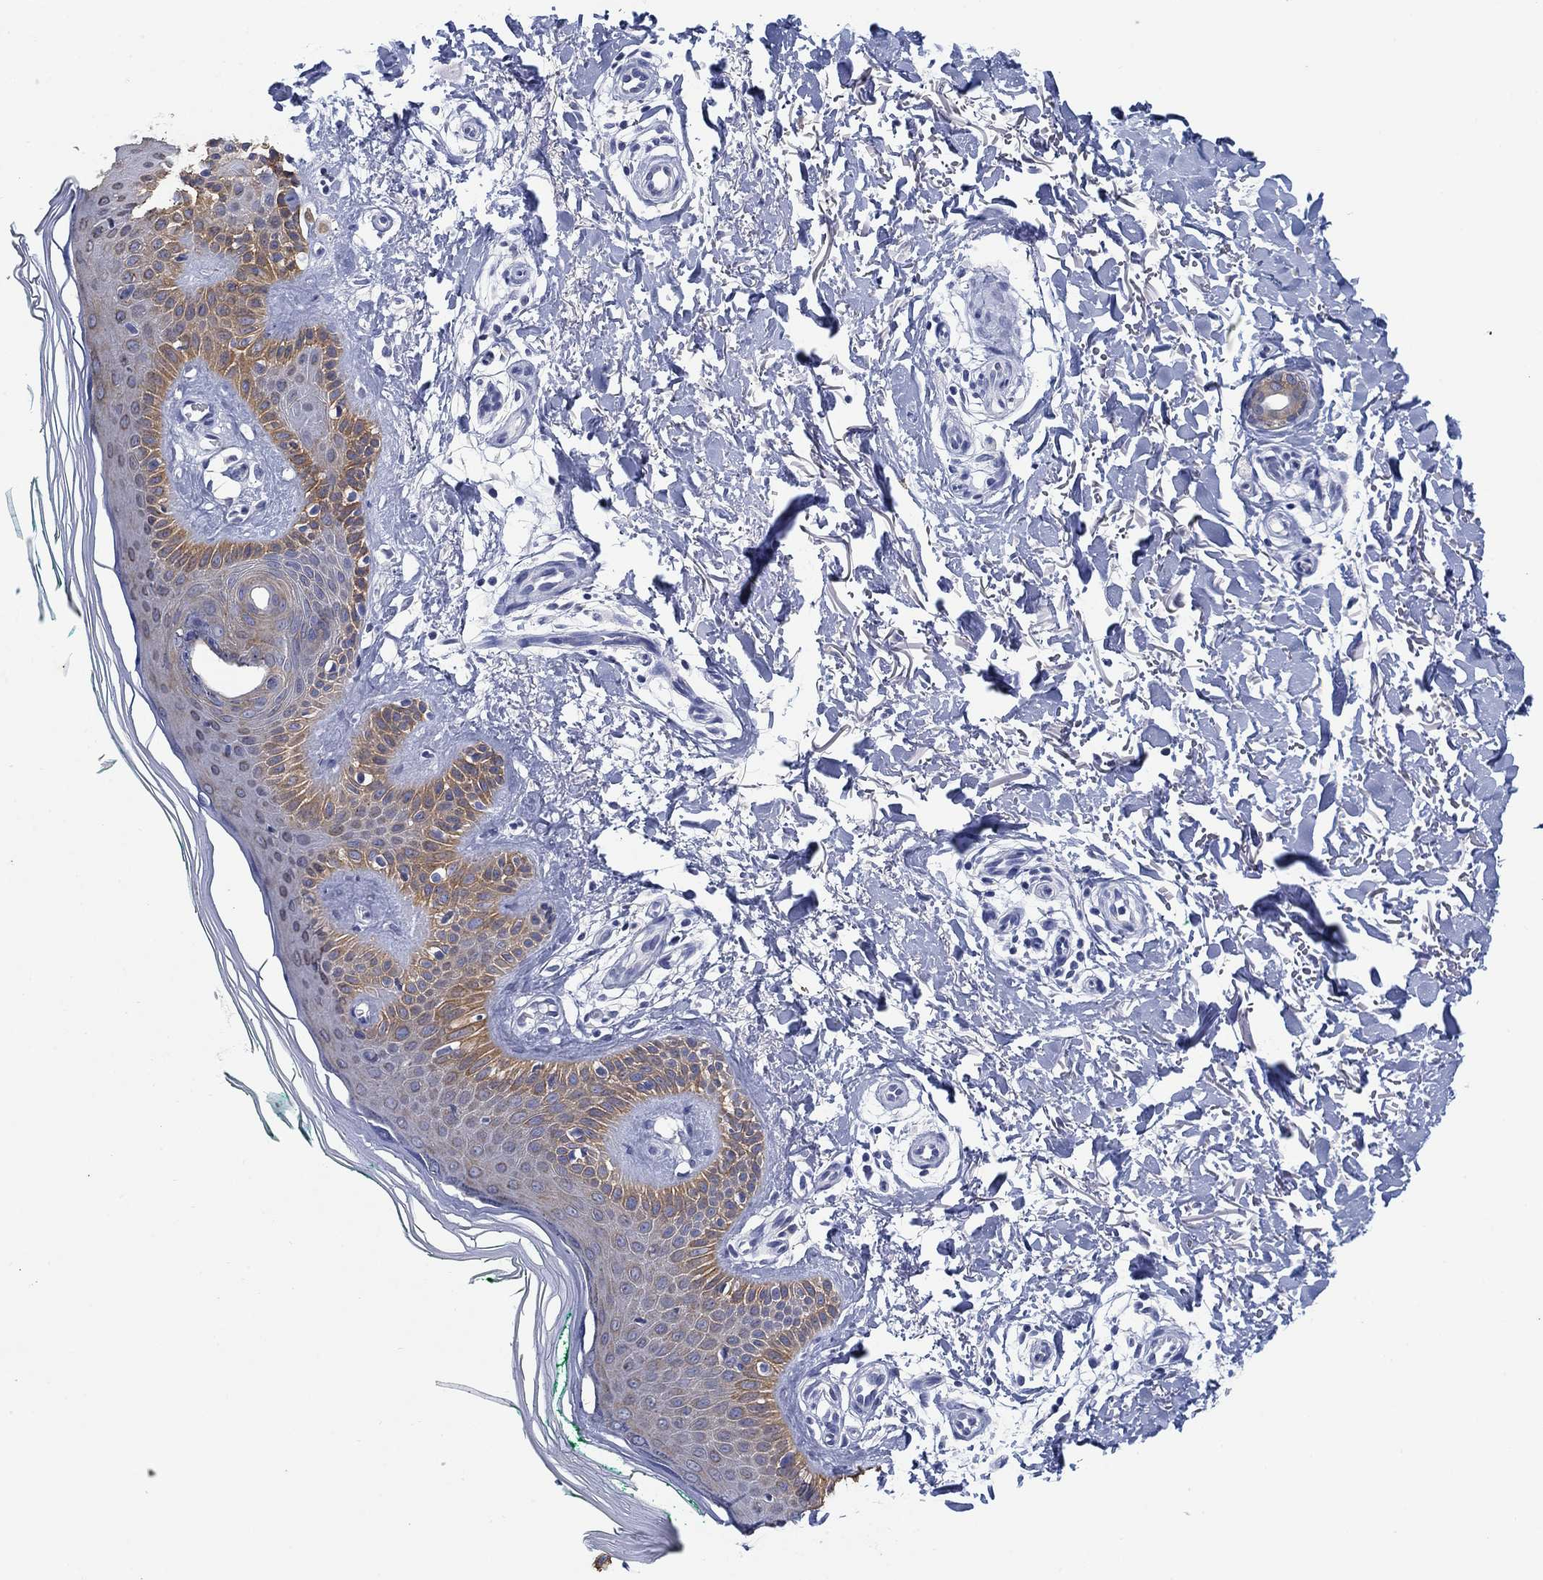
{"staining": {"intensity": "negative", "quantity": "none", "location": "none"}, "tissue": "skin", "cell_type": "Fibroblasts", "image_type": "normal", "snomed": [{"axis": "morphology", "description": "Normal tissue, NOS"}, {"axis": "morphology", "description": "Inflammation, NOS"}, {"axis": "morphology", "description": "Fibrosis, NOS"}, {"axis": "topography", "description": "Skin"}], "caption": "An image of skin stained for a protein demonstrates no brown staining in fibroblasts.", "gene": "CLUL1", "patient": {"sex": "male", "age": 71}}